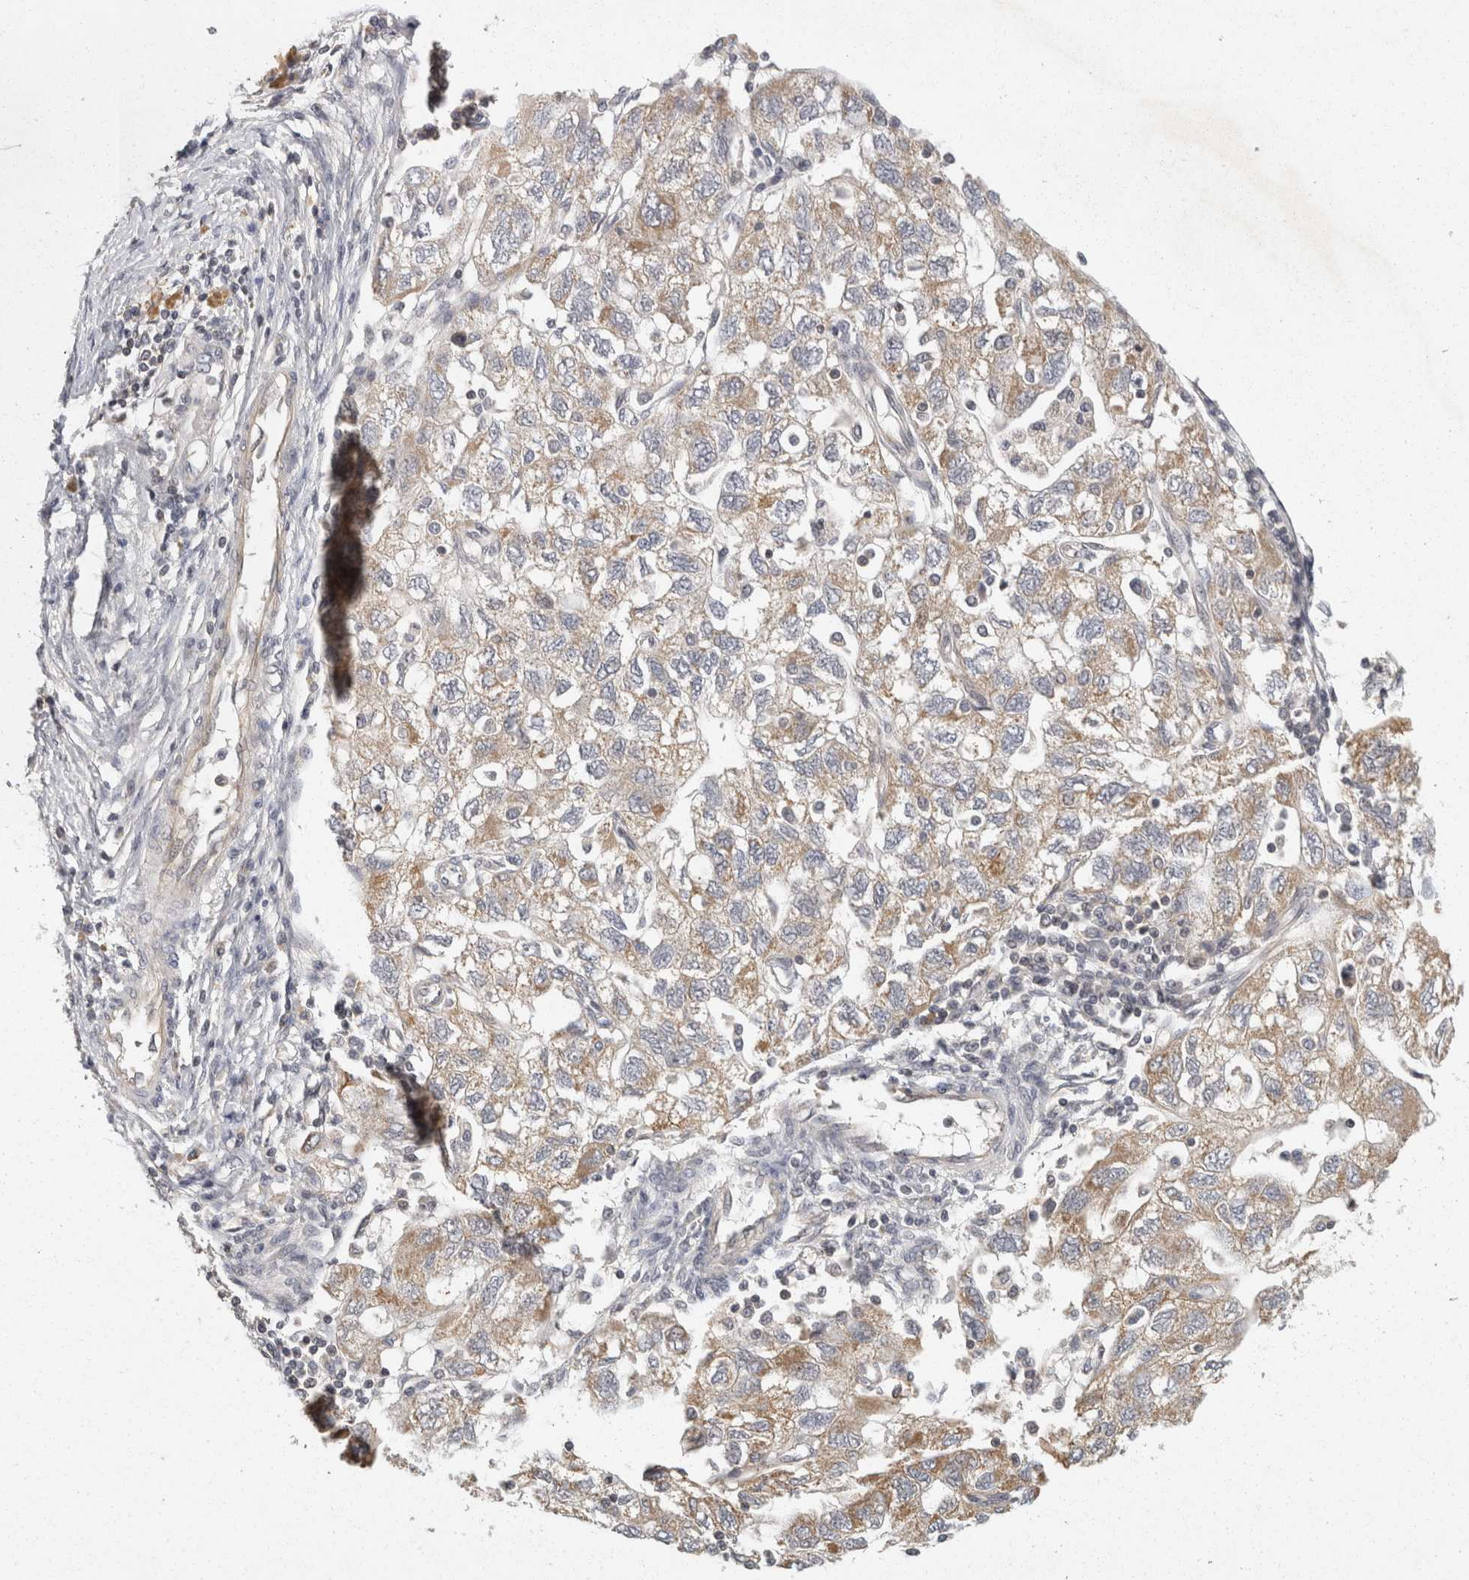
{"staining": {"intensity": "moderate", "quantity": ">75%", "location": "cytoplasmic/membranous"}, "tissue": "ovarian cancer", "cell_type": "Tumor cells", "image_type": "cancer", "snomed": [{"axis": "morphology", "description": "Carcinoma, NOS"}, {"axis": "morphology", "description": "Cystadenocarcinoma, serous, NOS"}, {"axis": "topography", "description": "Ovary"}], "caption": "DAB immunohistochemical staining of human serous cystadenocarcinoma (ovarian) reveals moderate cytoplasmic/membranous protein expression in about >75% of tumor cells.", "gene": "ACAT2", "patient": {"sex": "female", "age": 69}}